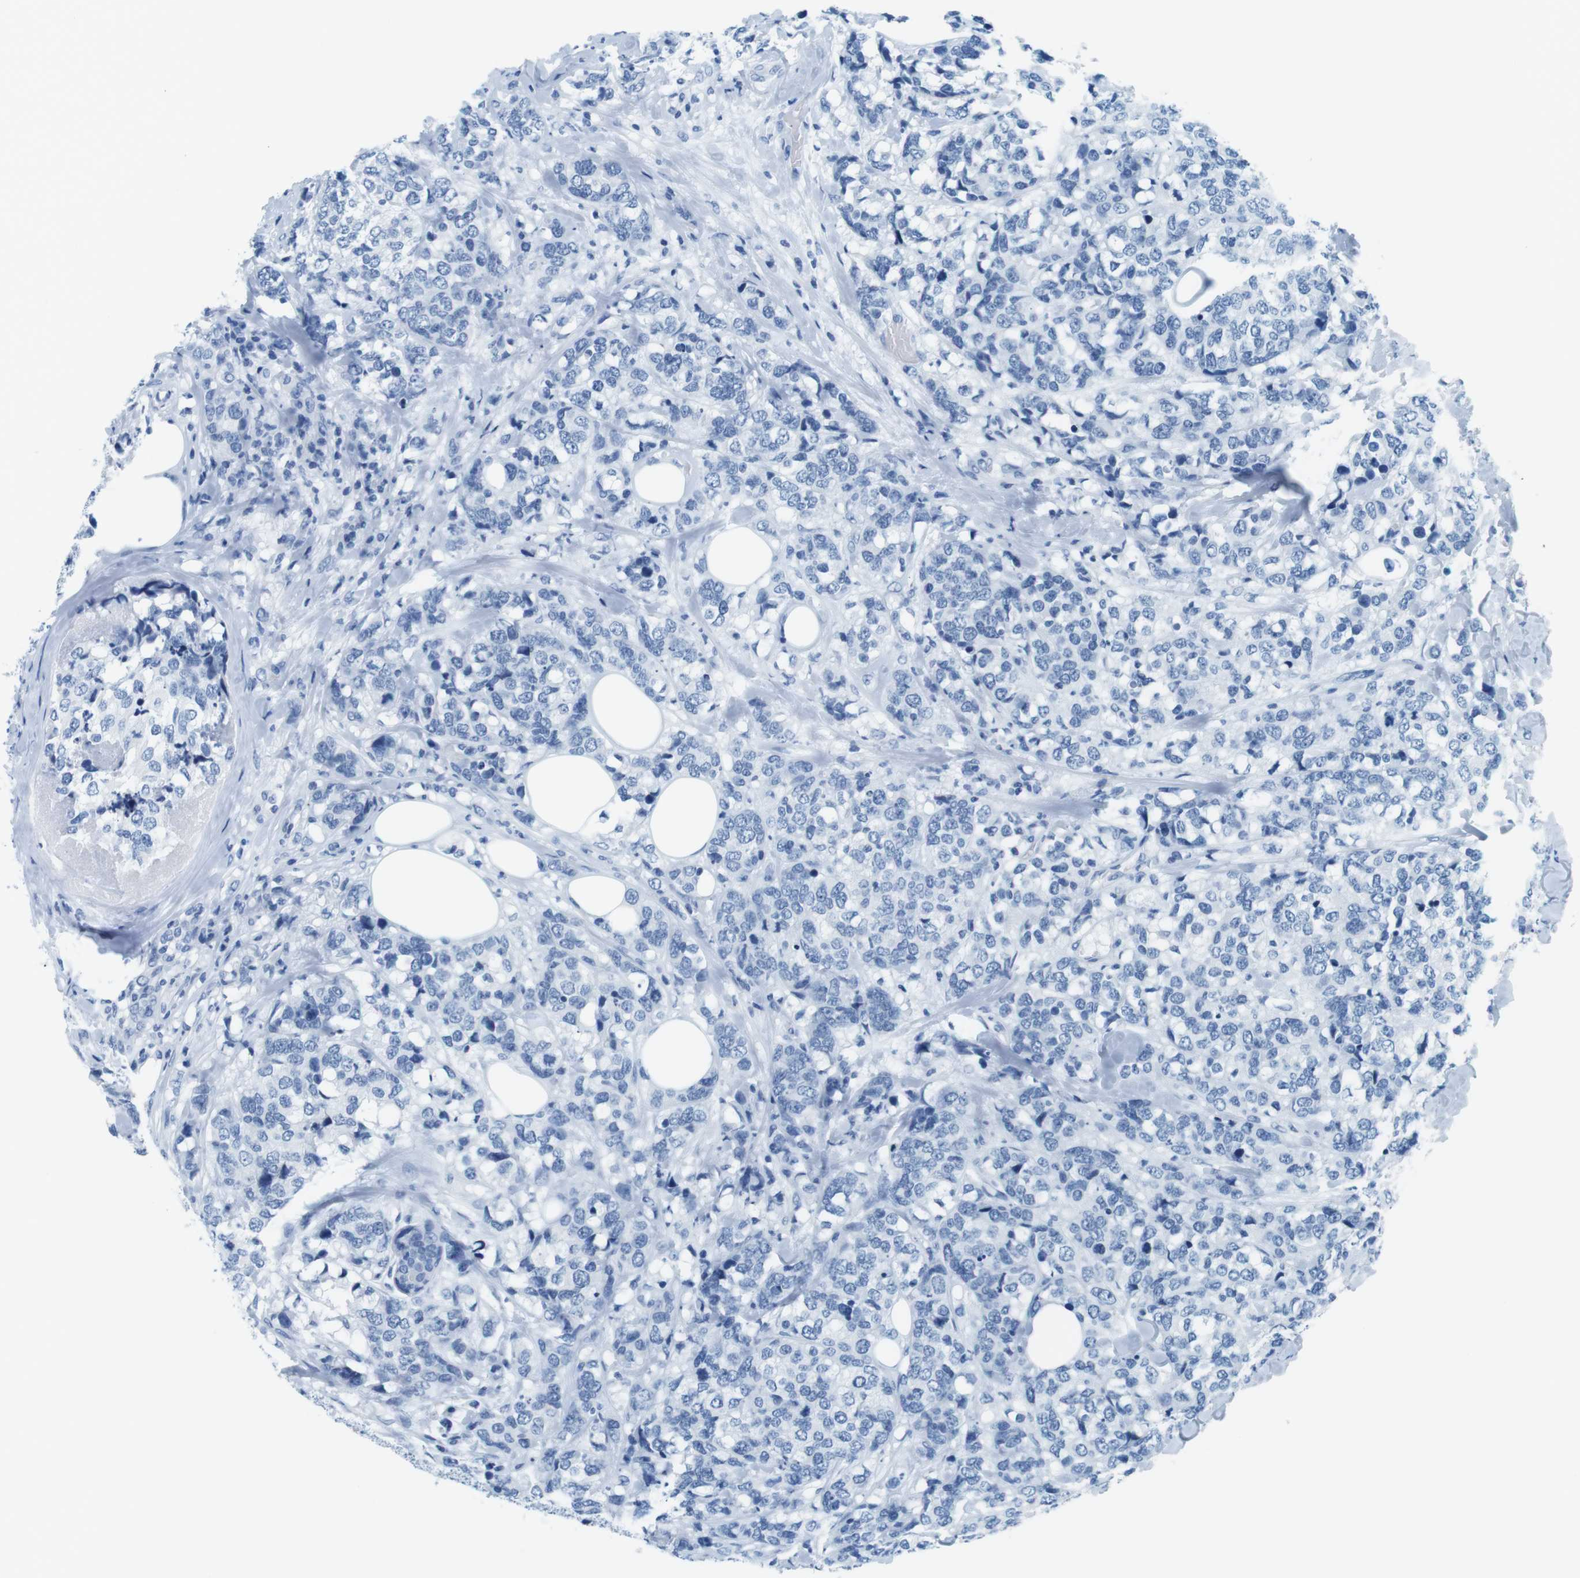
{"staining": {"intensity": "negative", "quantity": "none", "location": "none"}, "tissue": "breast cancer", "cell_type": "Tumor cells", "image_type": "cancer", "snomed": [{"axis": "morphology", "description": "Lobular carcinoma"}, {"axis": "topography", "description": "Breast"}], "caption": "Immunohistochemical staining of lobular carcinoma (breast) shows no significant positivity in tumor cells.", "gene": "CYP2C9", "patient": {"sex": "female", "age": 59}}